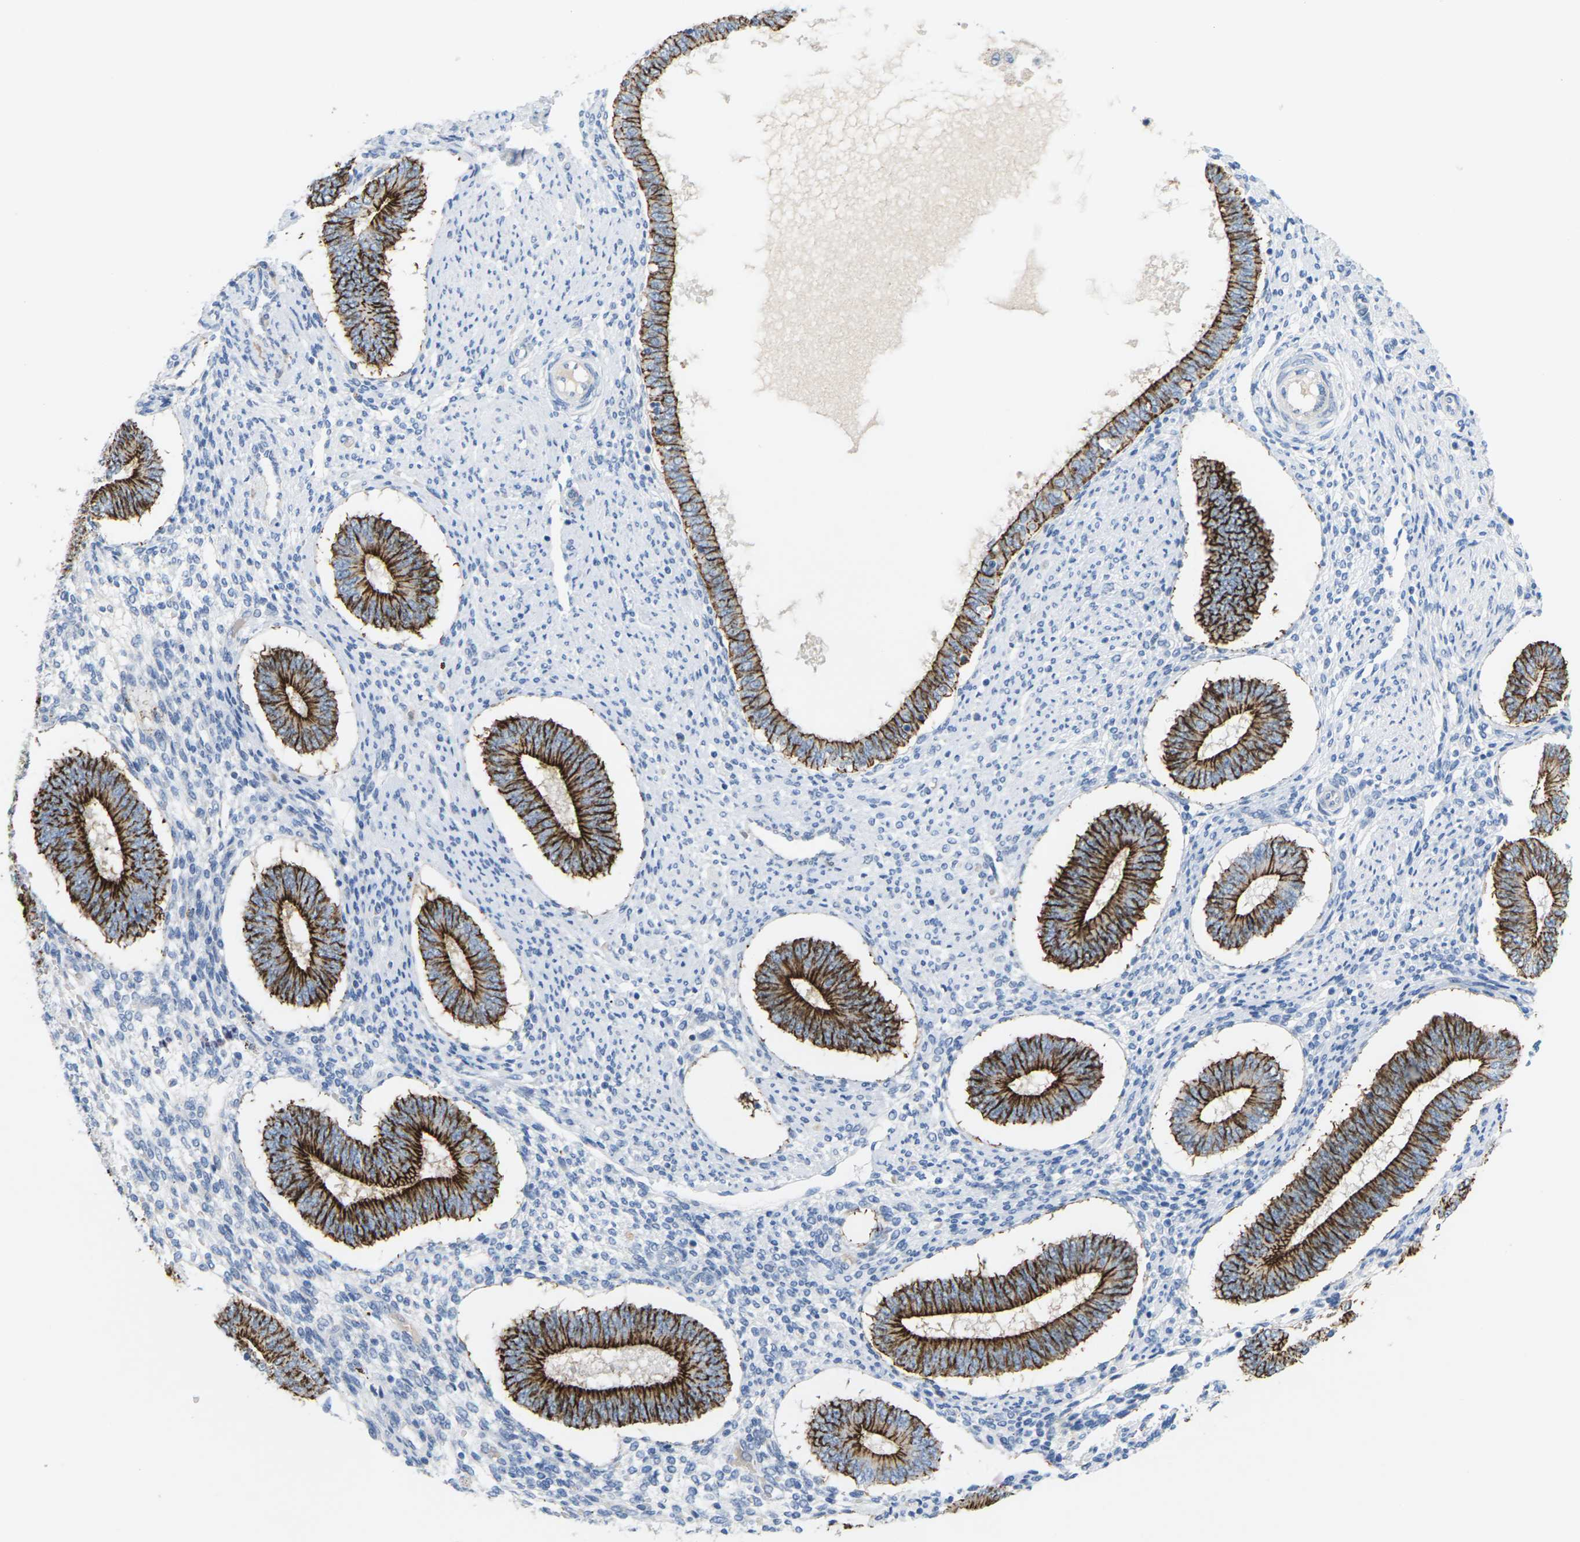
{"staining": {"intensity": "negative", "quantity": "none", "location": "none"}, "tissue": "endometrium", "cell_type": "Cells in endometrial stroma", "image_type": "normal", "snomed": [{"axis": "morphology", "description": "Normal tissue, NOS"}, {"axis": "topography", "description": "Endometrium"}], "caption": "Immunohistochemistry (IHC) of benign human endometrium displays no positivity in cells in endometrial stroma.", "gene": "CLDN3", "patient": {"sex": "female", "age": 42}}